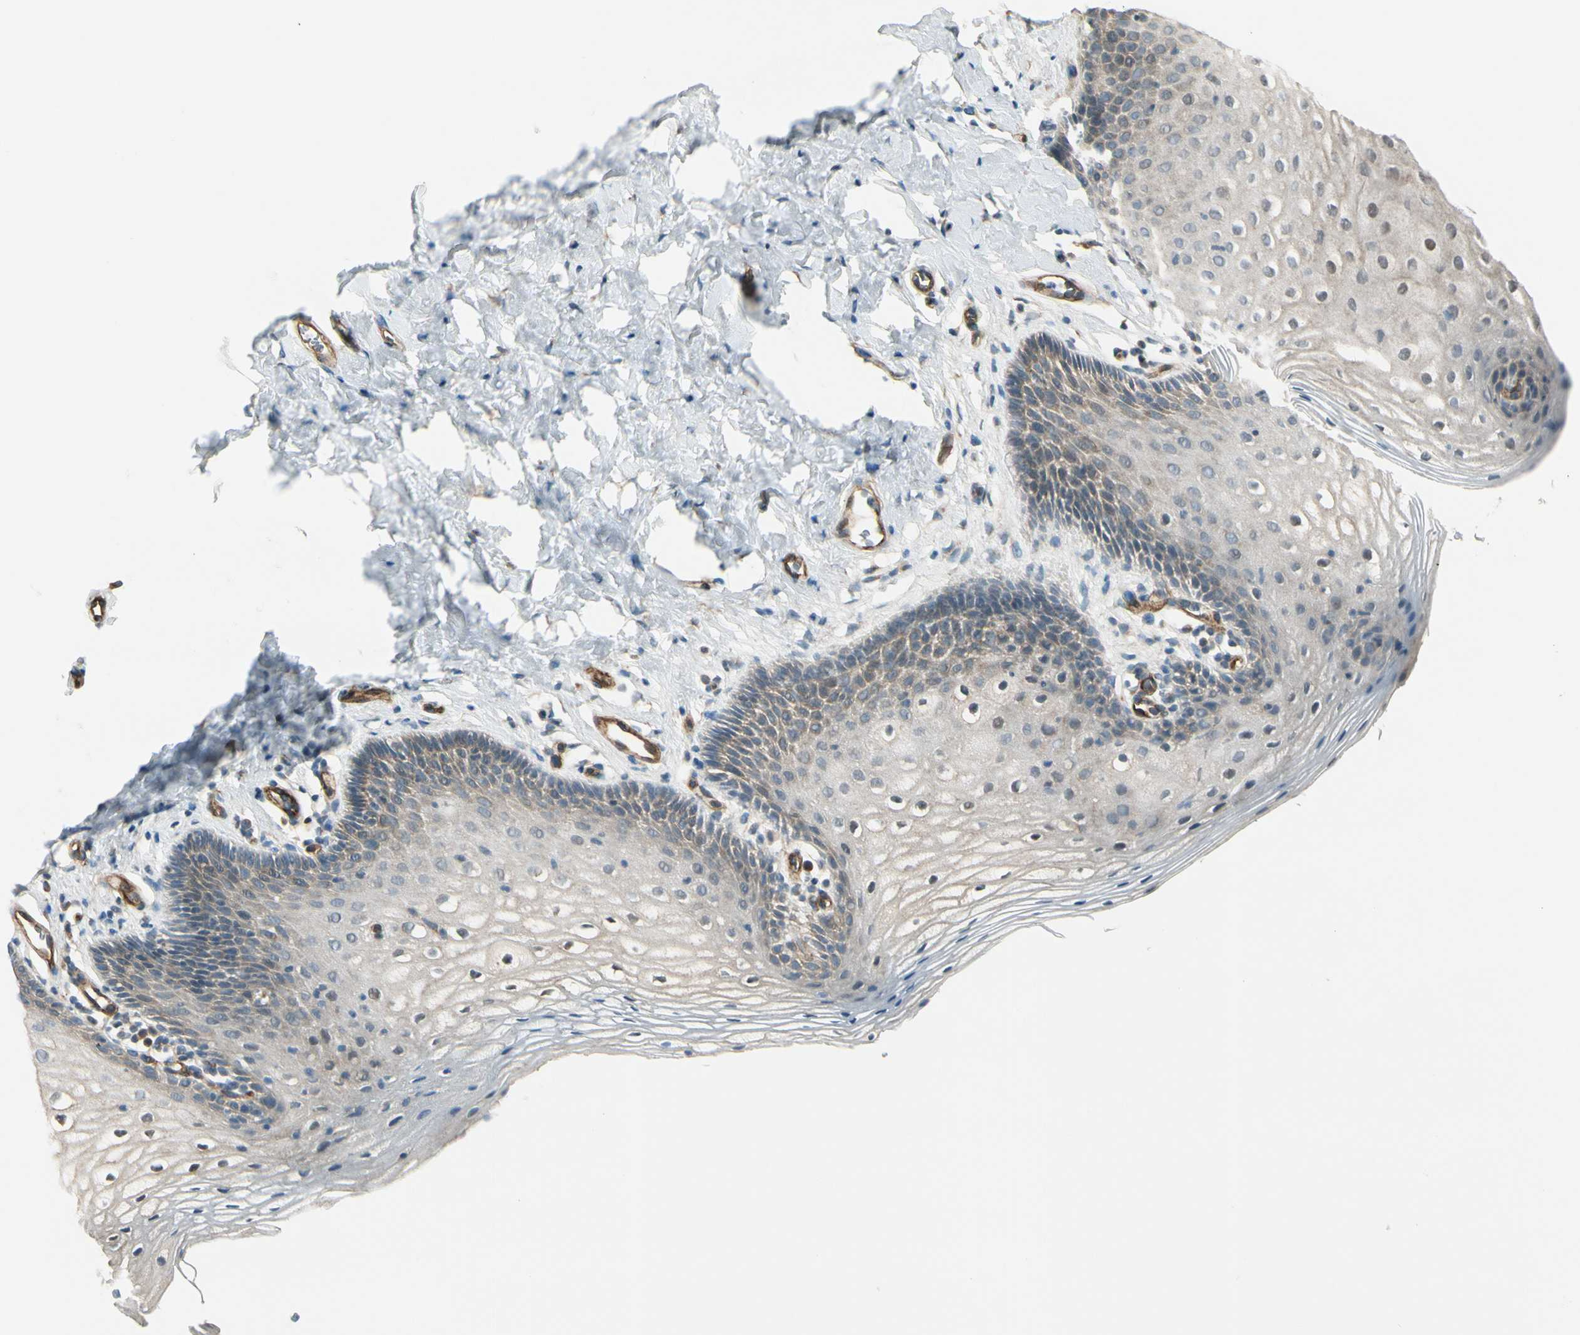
{"staining": {"intensity": "negative", "quantity": "none", "location": "none"}, "tissue": "vagina", "cell_type": "Squamous epithelial cells", "image_type": "normal", "snomed": [{"axis": "morphology", "description": "Normal tissue, NOS"}, {"axis": "topography", "description": "Vagina"}], "caption": "Immunohistochemistry (IHC) photomicrograph of normal vagina: human vagina stained with DAB (3,3'-diaminobenzidine) exhibits no significant protein expression in squamous epithelial cells.", "gene": "MCAM", "patient": {"sex": "female", "age": 55}}